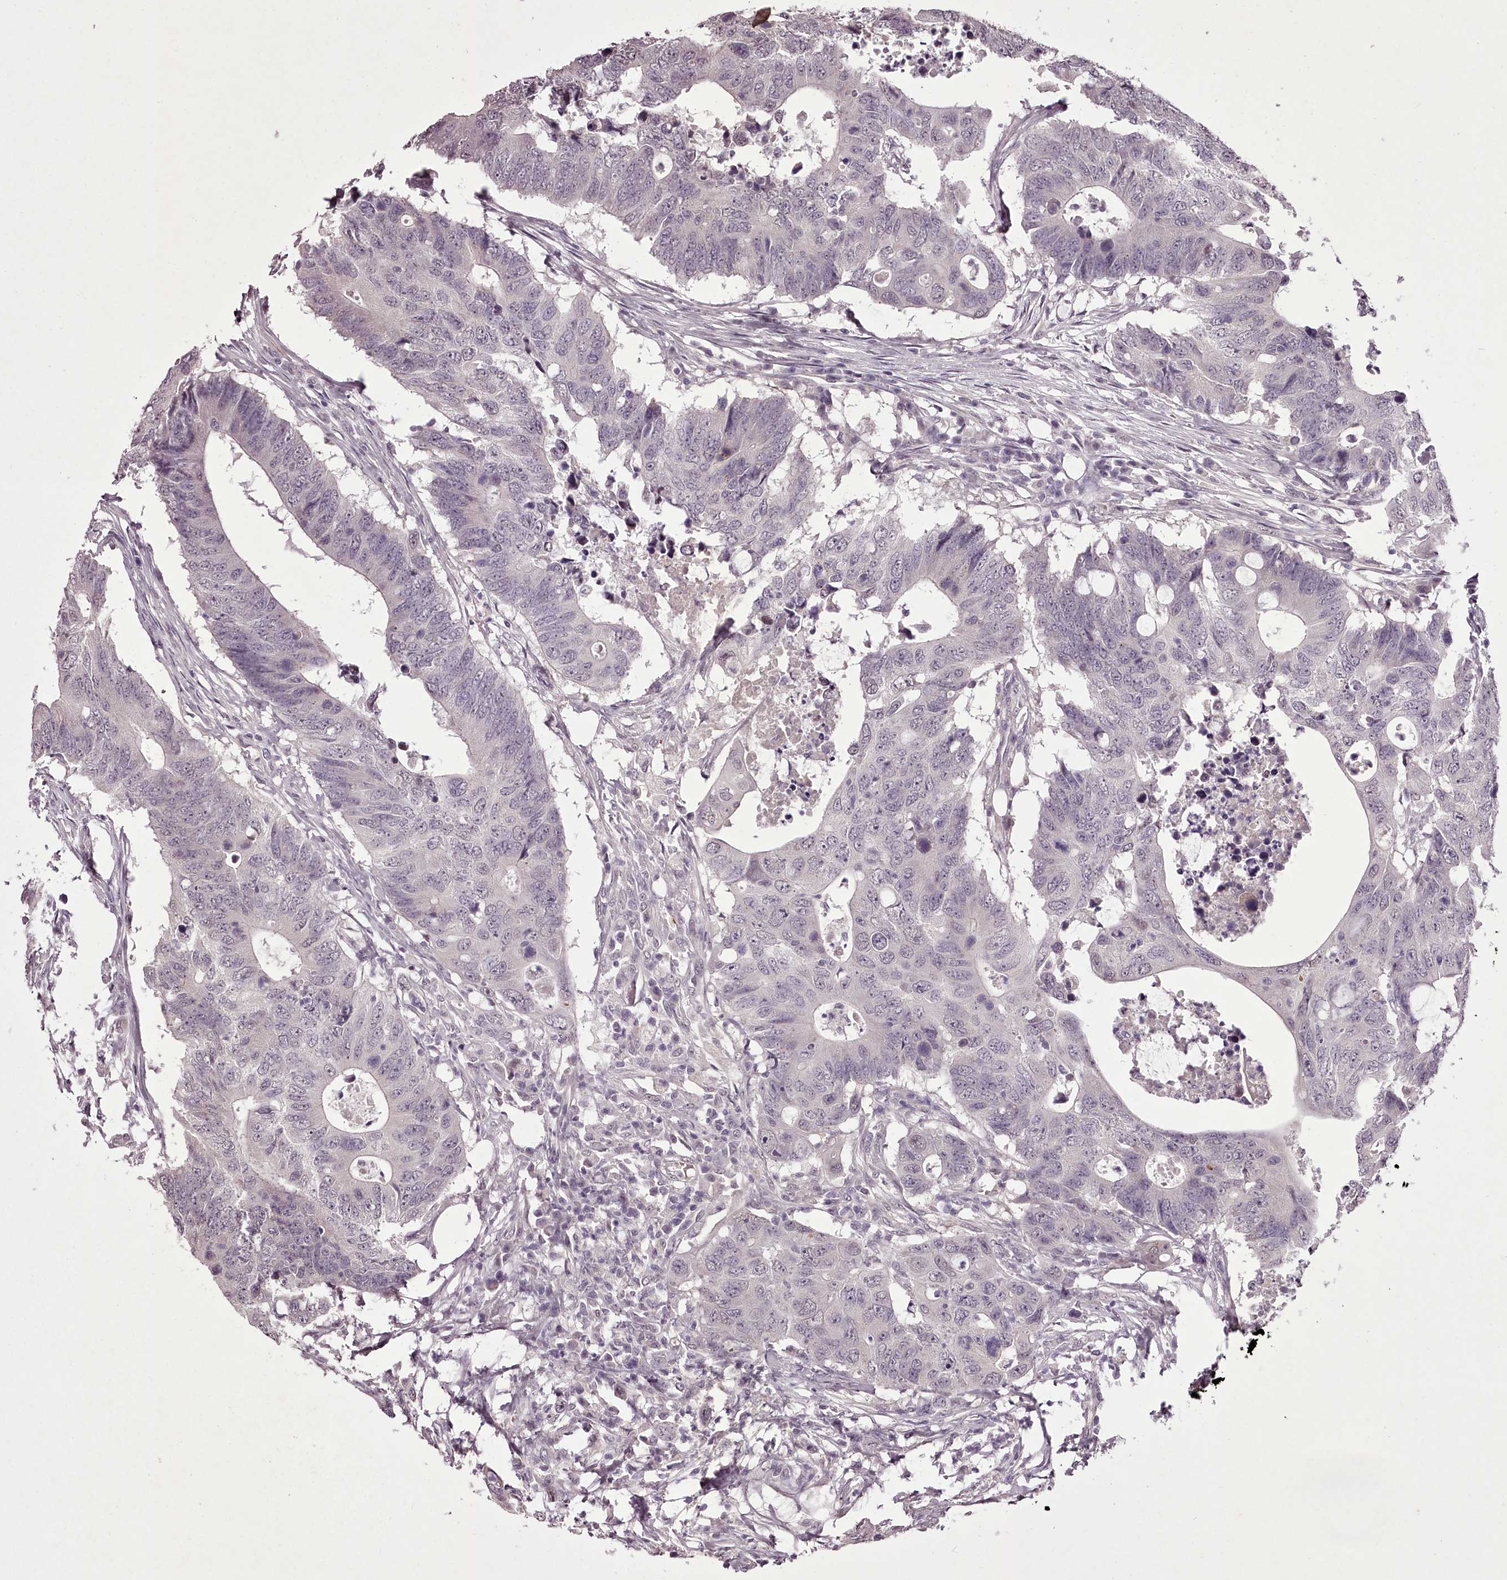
{"staining": {"intensity": "negative", "quantity": "none", "location": "none"}, "tissue": "colorectal cancer", "cell_type": "Tumor cells", "image_type": "cancer", "snomed": [{"axis": "morphology", "description": "Adenocarcinoma, NOS"}, {"axis": "topography", "description": "Colon"}], "caption": "An immunohistochemistry (IHC) histopathology image of colorectal cancer is shown. There is no staining in tumor cells of colorectal cancer. (Brightfield microscopy of DAB immunohistochemistry at high magnification).", "gene": "C1orf56", "patient": {"sex": "male", "age": 71}}